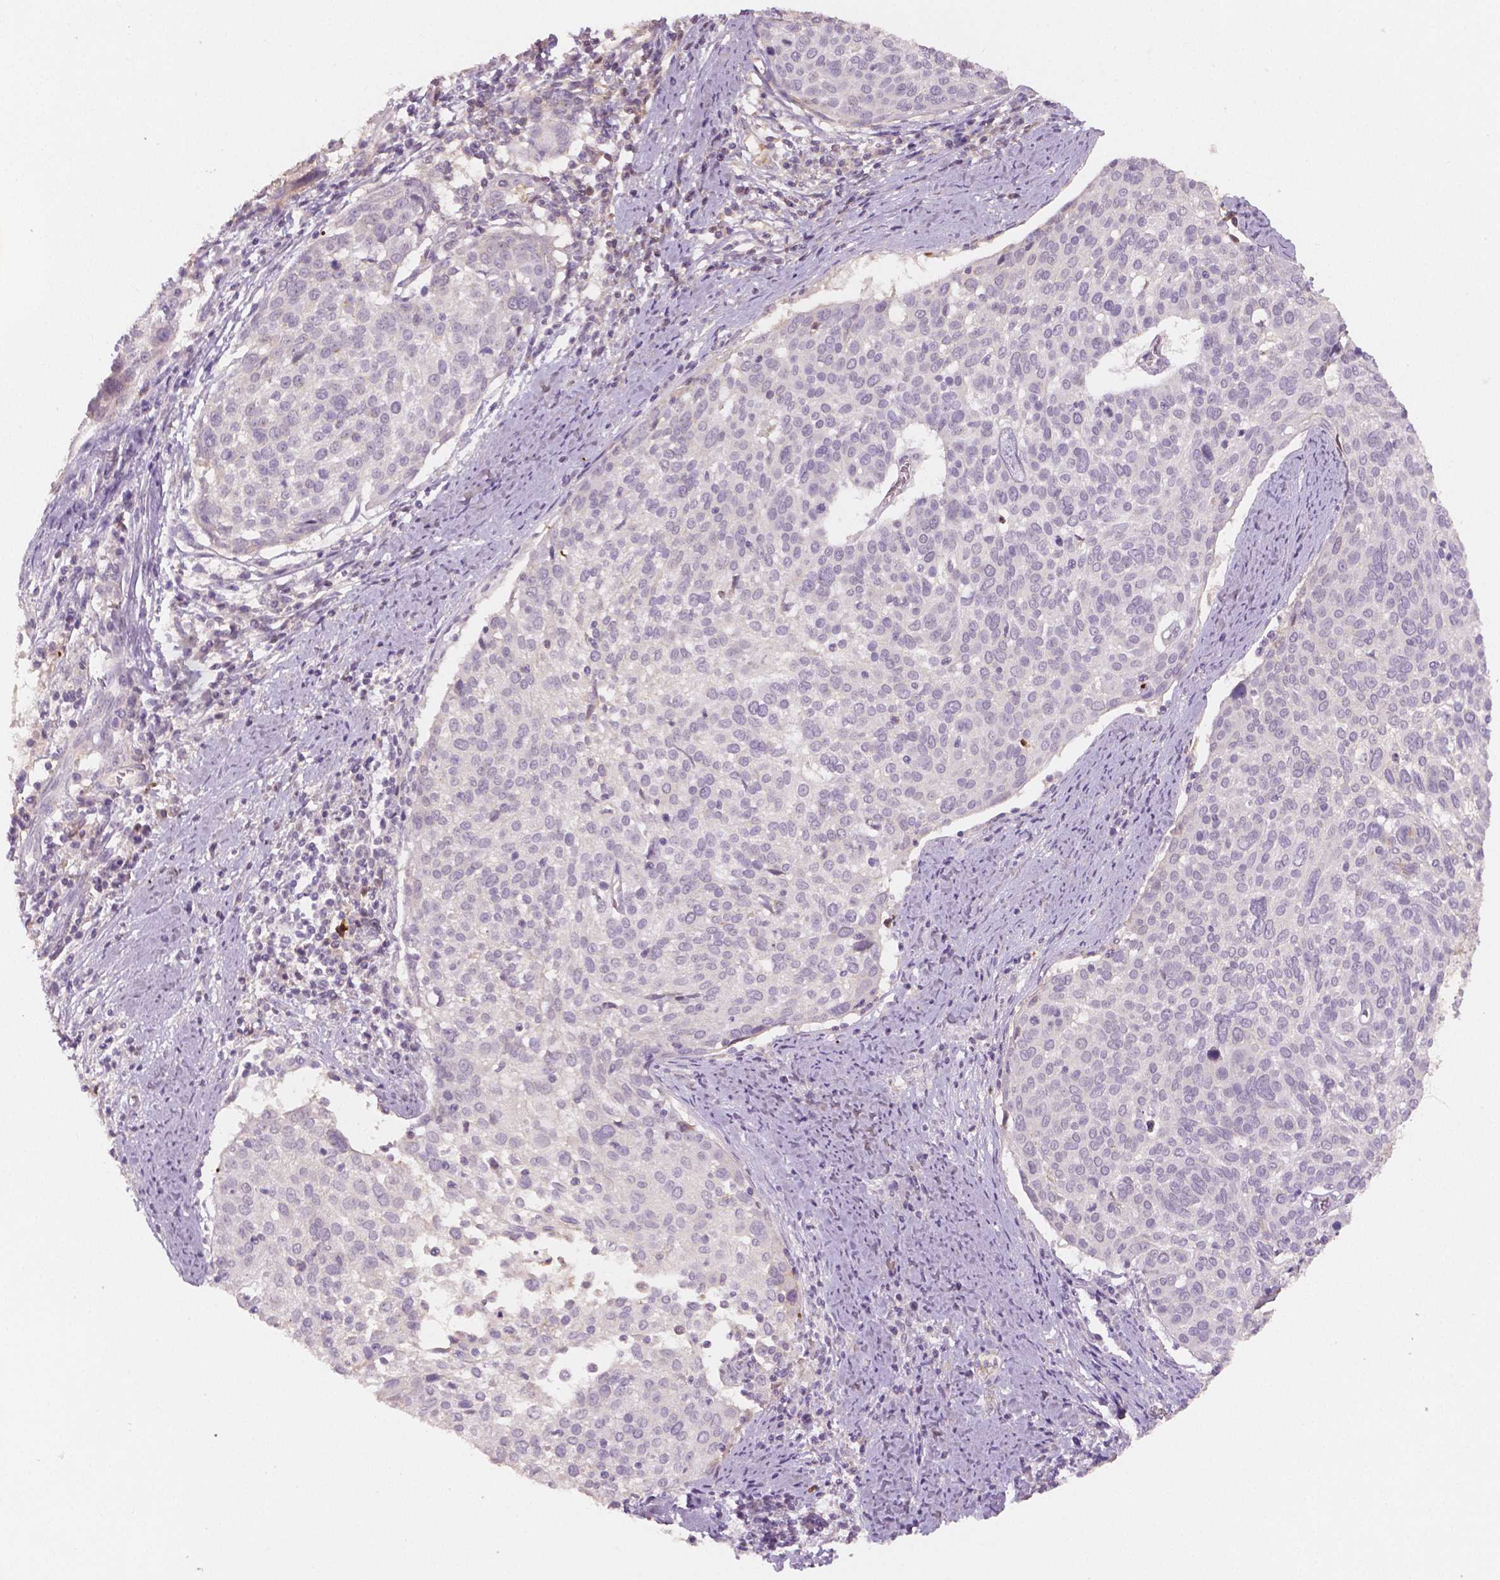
{"staining": {"intensity": "negative", "quantity": "none", "location": "none"}, "tissue": "cervical cancer", "cell_type": "Tumor cells", "image_type": "cancer", "snomed": [{"axis": "morphology", "description": "Squamous cell carcinoma, NOS"}, {"axis": "topography", "description": "Cervix"}], "caption": "Tumor cells show no significant protein staining in cervical cancer. (Immunohistochemistry, brightfield microscopy, high magnification).", "gene": "APOA4", "patient": {"sex": "female", "age": 39}}